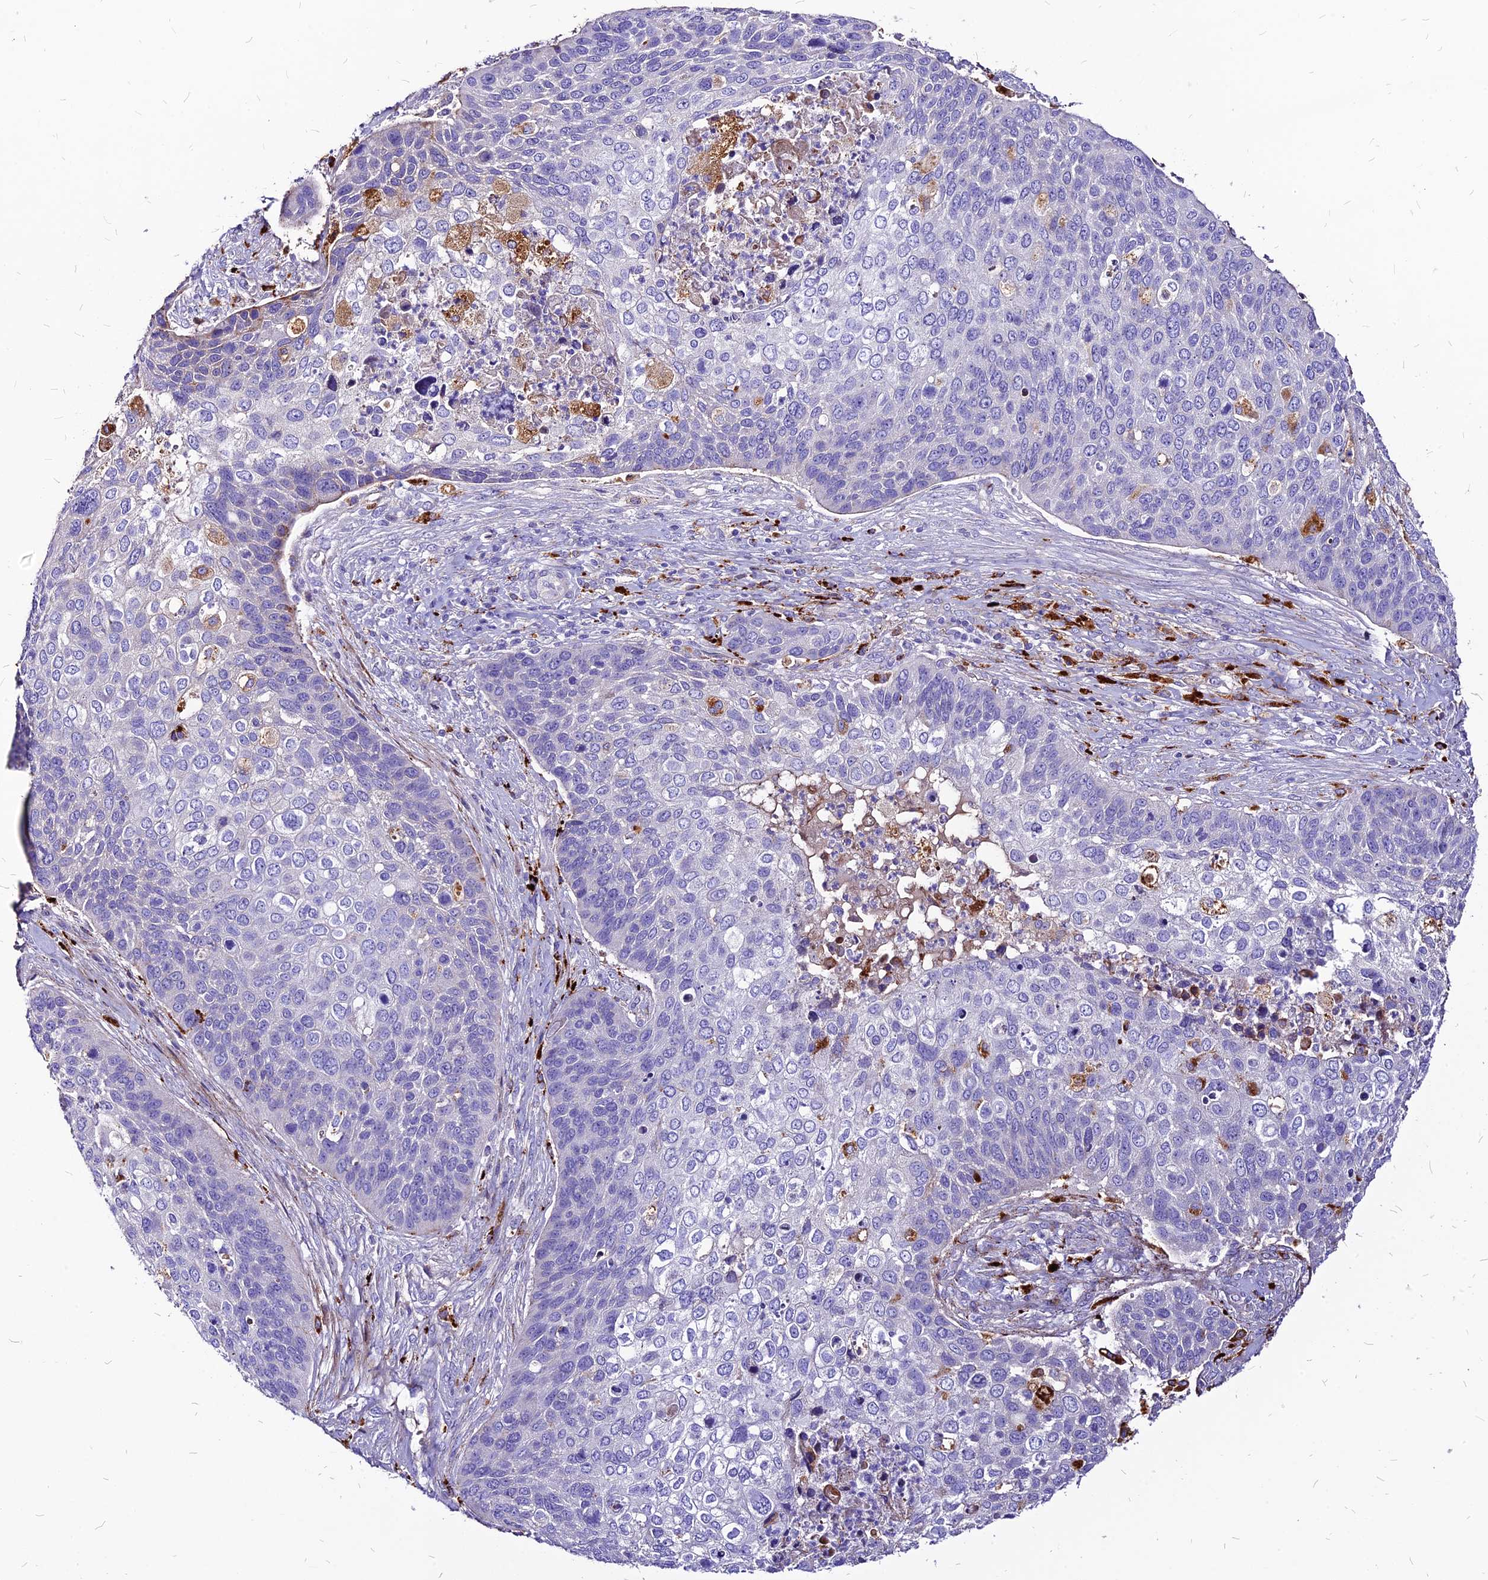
{"staining": {"intensity": "negative", "quantity": "none", "location": "none"}, "tissue": "skin cancer", "cell_type": "Tumor cells", "image_type": "cancer", "snomed": [{"axis": "morphology", "description": "Basal cell carcinoma"}, {"axis": "topography", "description": "Skin"}], "caption": "Immunohistochemical staining of basal cell carcinoma (skin) demonstrates no significant positivity in tumor cells.", "gene": "RIMOC1", "patient": {"sex": "female", "age": 74}}